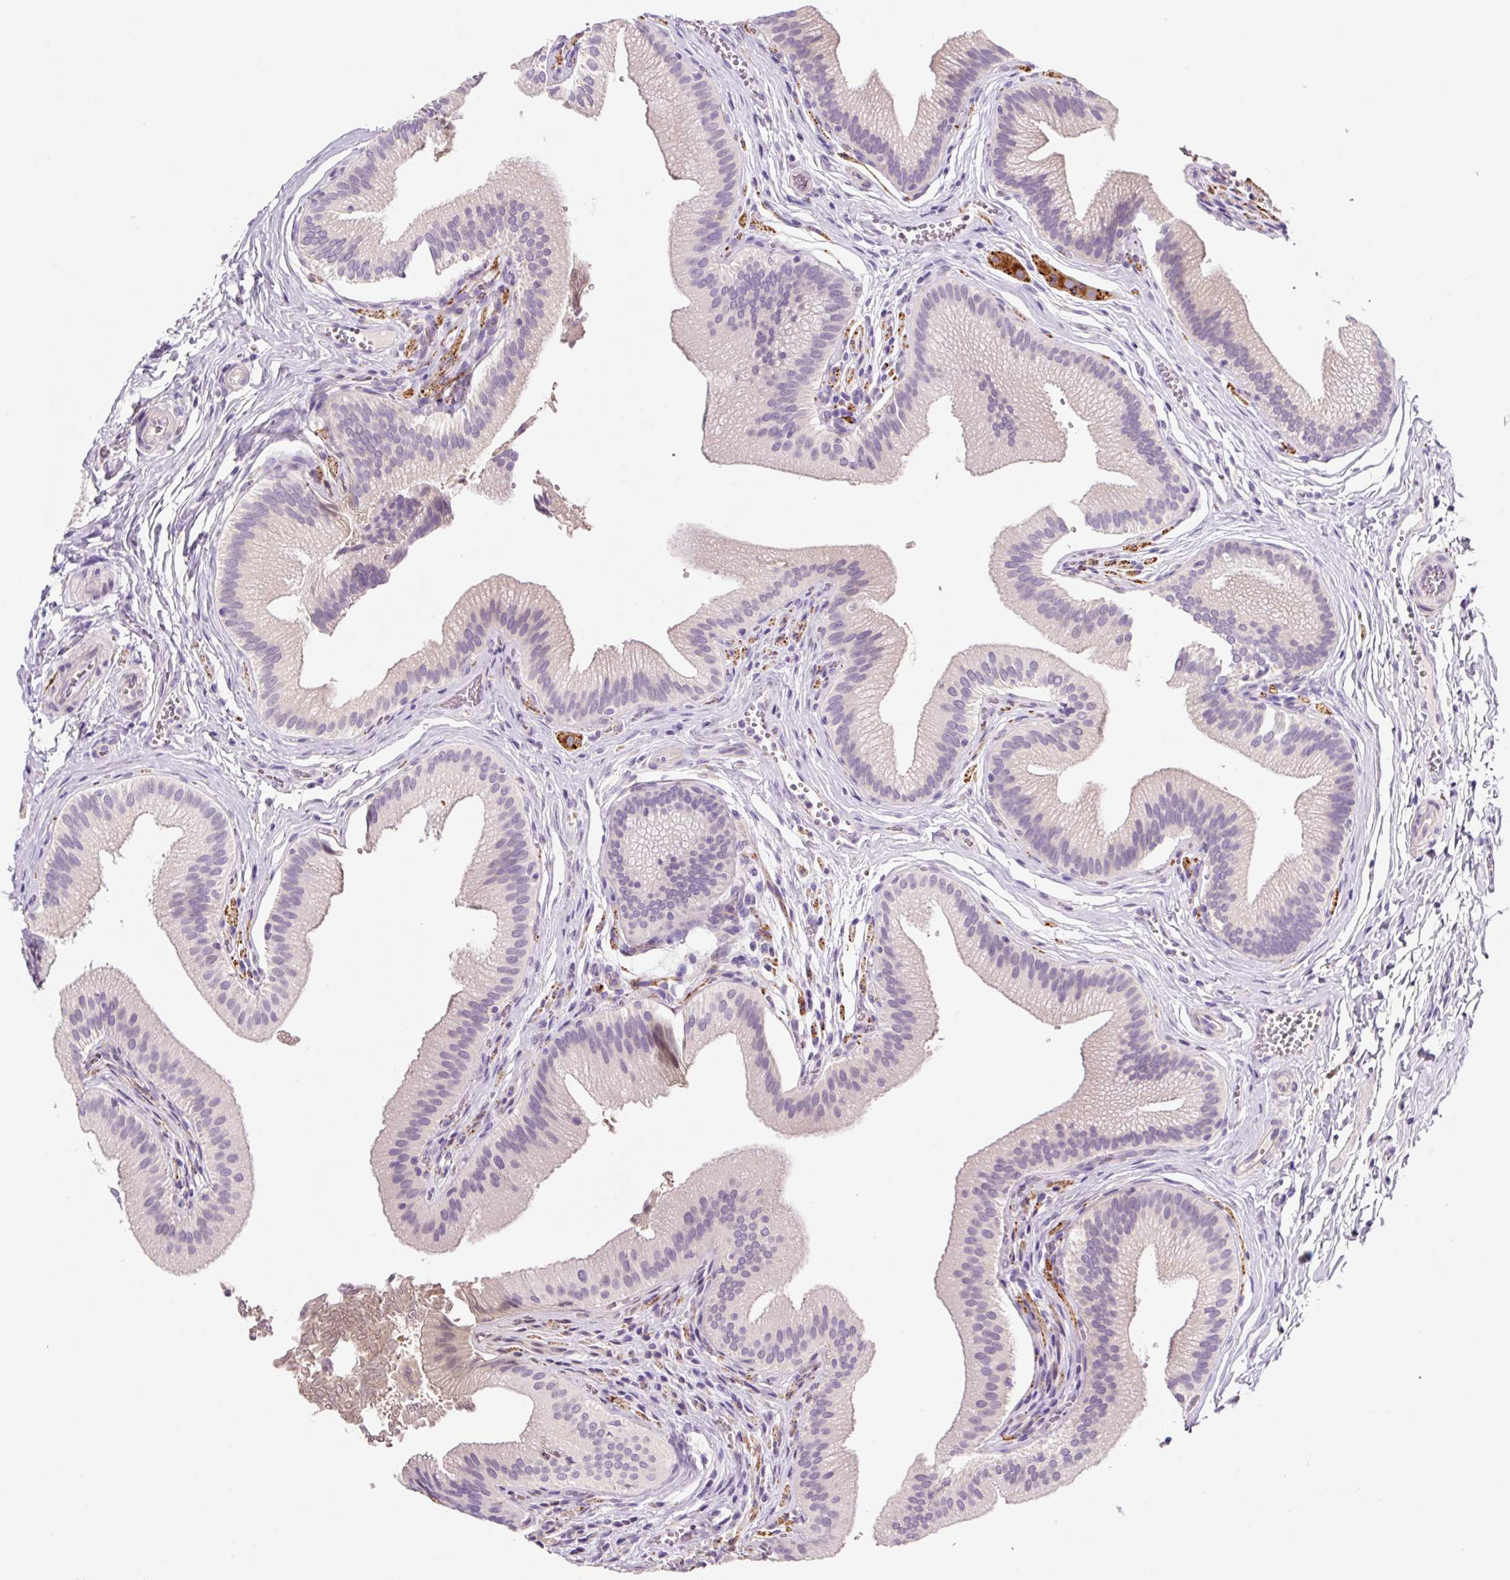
{"staining": {"intensity": "negative", "quantity": "none", "location": "none"}, "tissue": "gallbladder", "cell_type": "Glandular cells", "image_type": "normal", "snomed": [{"axis": "morphology", "description": "Normal tissue, NOS"}, {"axis": "topography", "description": "Gallbladder"}], "caption": "Immunohistochemistry (IHC) micrograph of normal gallbladder stained for a protein (brown), which exhibits no positivity in glandular cells.", "gene": "SYP", "patient": {"sex": "male", "age": 17}}